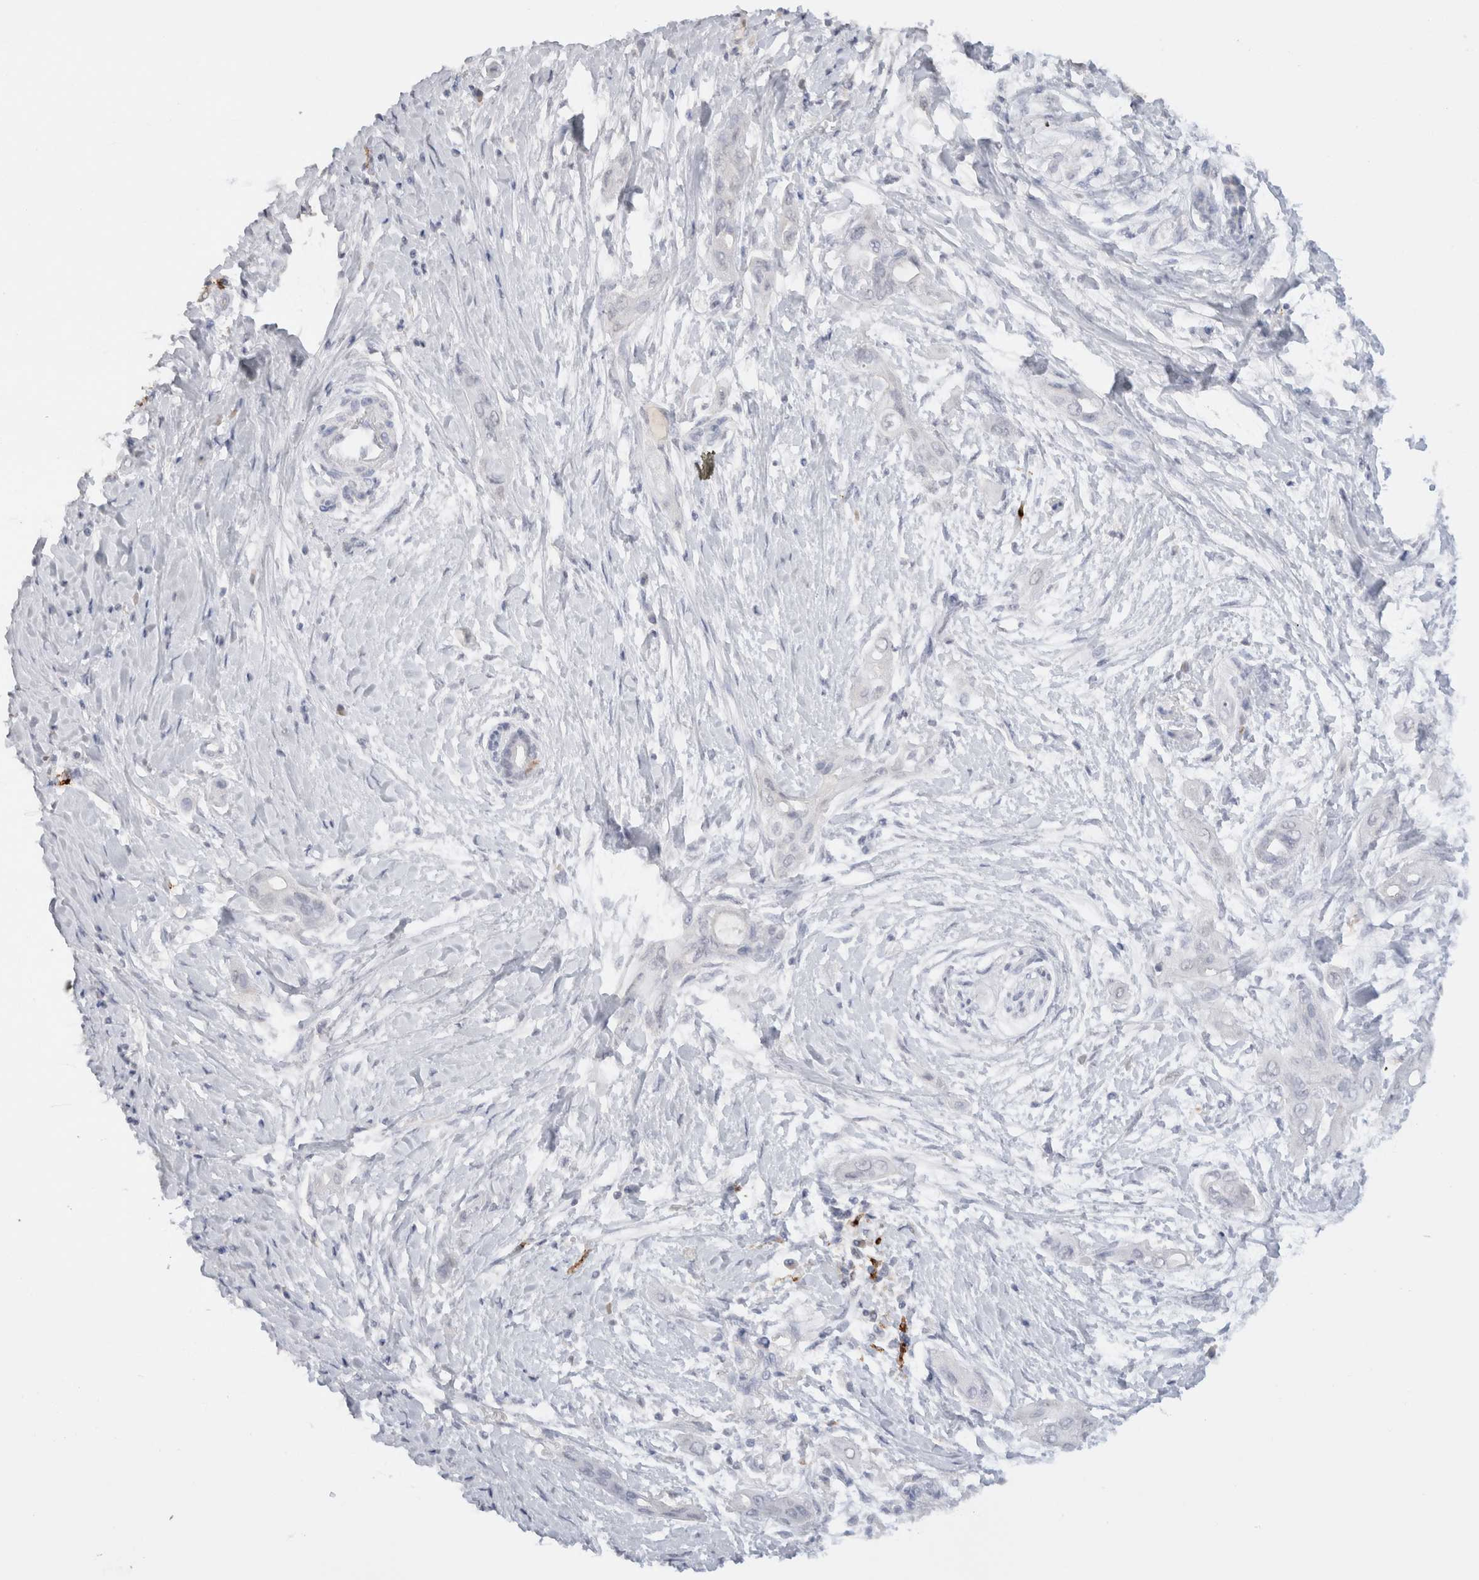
{"staining": {"intensity": "negative", "quantity": "none", "location": "none"}, "tissue": "pancreatic cancer", "cell_type": "Tumor cells", "image_type": "cancer", "snomed": [{"axis": "morphology", "description": "Adenocarcinoma, NOS"}, {"axis": "topography", "description": "Pancreas"}], "caption": "Tumor cells are negative for protein expression in human pancreatic cancer.", "gene": "LAMP3", "patient": {"sex": "male", "age": 59}}